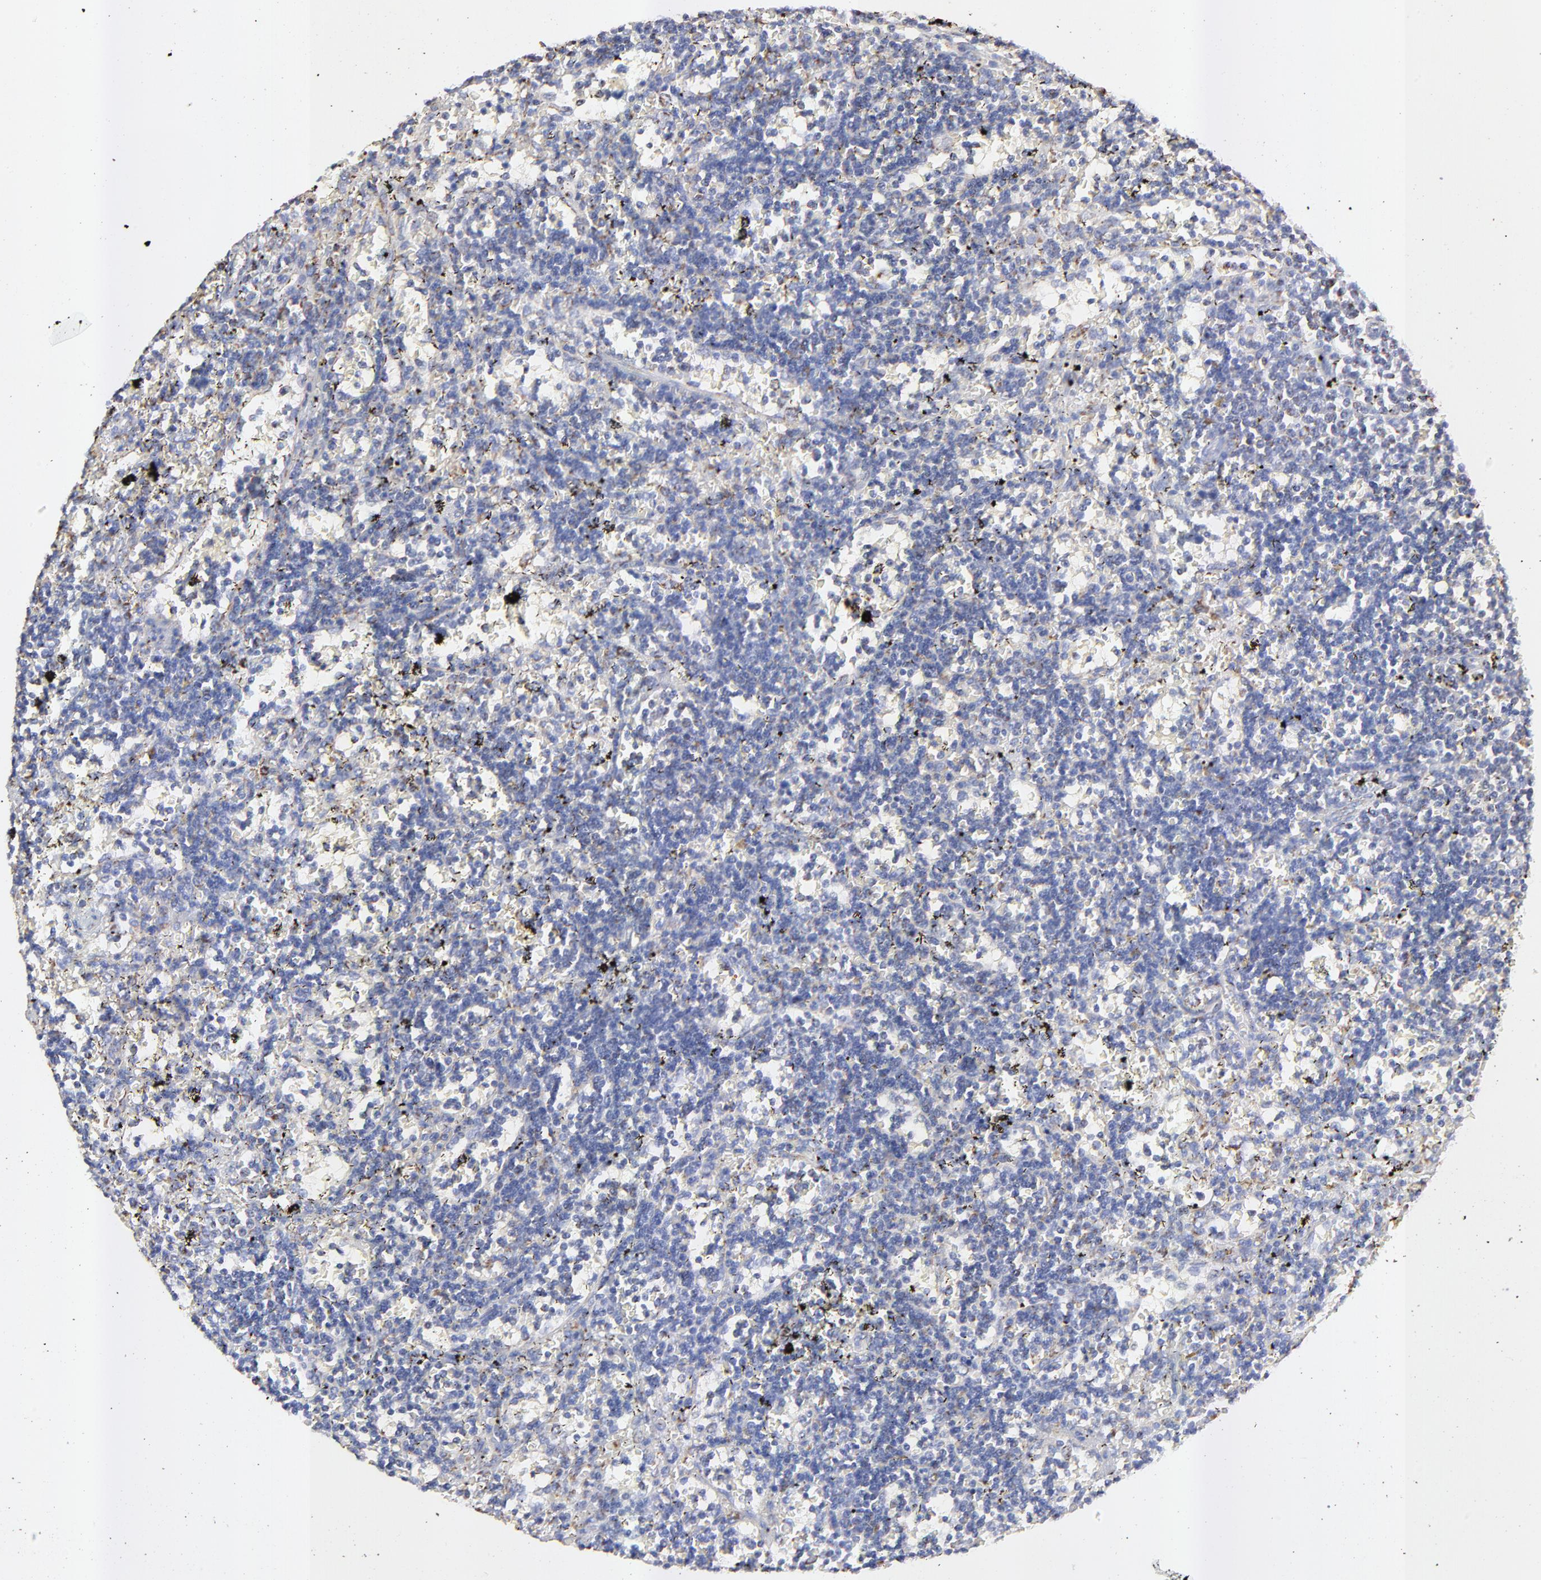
{"staining": {"intensity": "moderate", "quantity": "<25%", "location": "cytoplasmic/membranous"}, "tissue": "lymphoma", "cell_type": "Tumor cells", "image_type": "cancer", "snomed": [{"axis": "morphology", "description": "Malignant lymphoma, non-Hodgkin's type, Low grade"}, {"axis": "topography", "description": "Spleen"}], "caption": "Immunohistochemistry (IHC) (DAB (3,3'-diaminobenzidine)) staining of lymphoma displays moderate cytoplasmic/membranous protein staining in about <25% of tumor cells.", "gene": "COX4I1", "patient": {"sex": "male", "age": 60}}